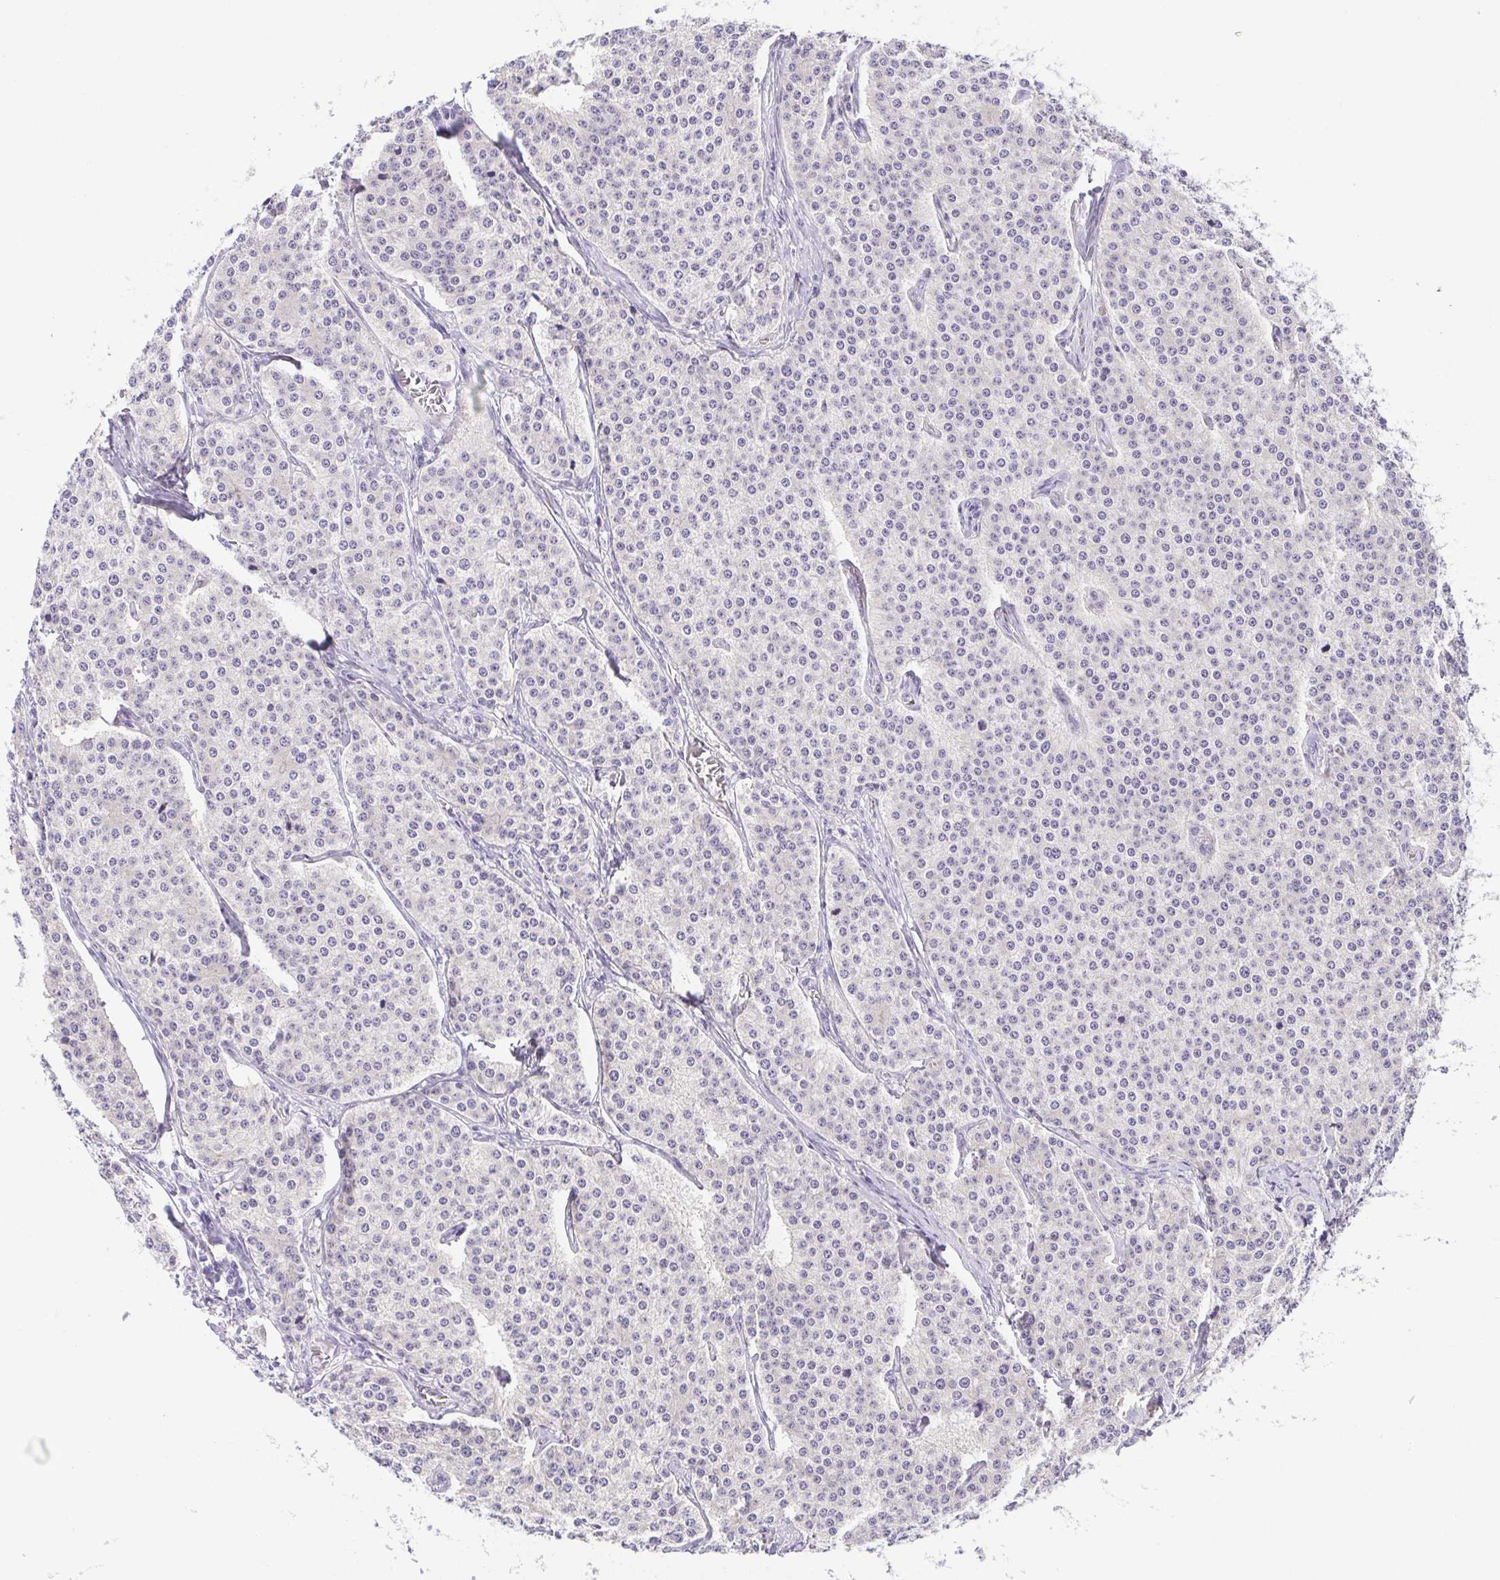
{"staining": {"intensity": "negative", "quantity": "none", "location": "none"}, "tissue": "carcinoid", "cell_type": "Tumor cells", "image_type": "cancer", "snomed": [{"axis": "morphology", "description": "Carcinoid, malignant, NOS"}, {"axis": "topography", "description": "Small intestine"}], "caption": "Human carcinoid stained for a protein using immunohistochemistry (IHC) exhibits no positivity in tumor cells.", "gene": "KRTDAP", "patient": {"sex": "female", "age": 64}}